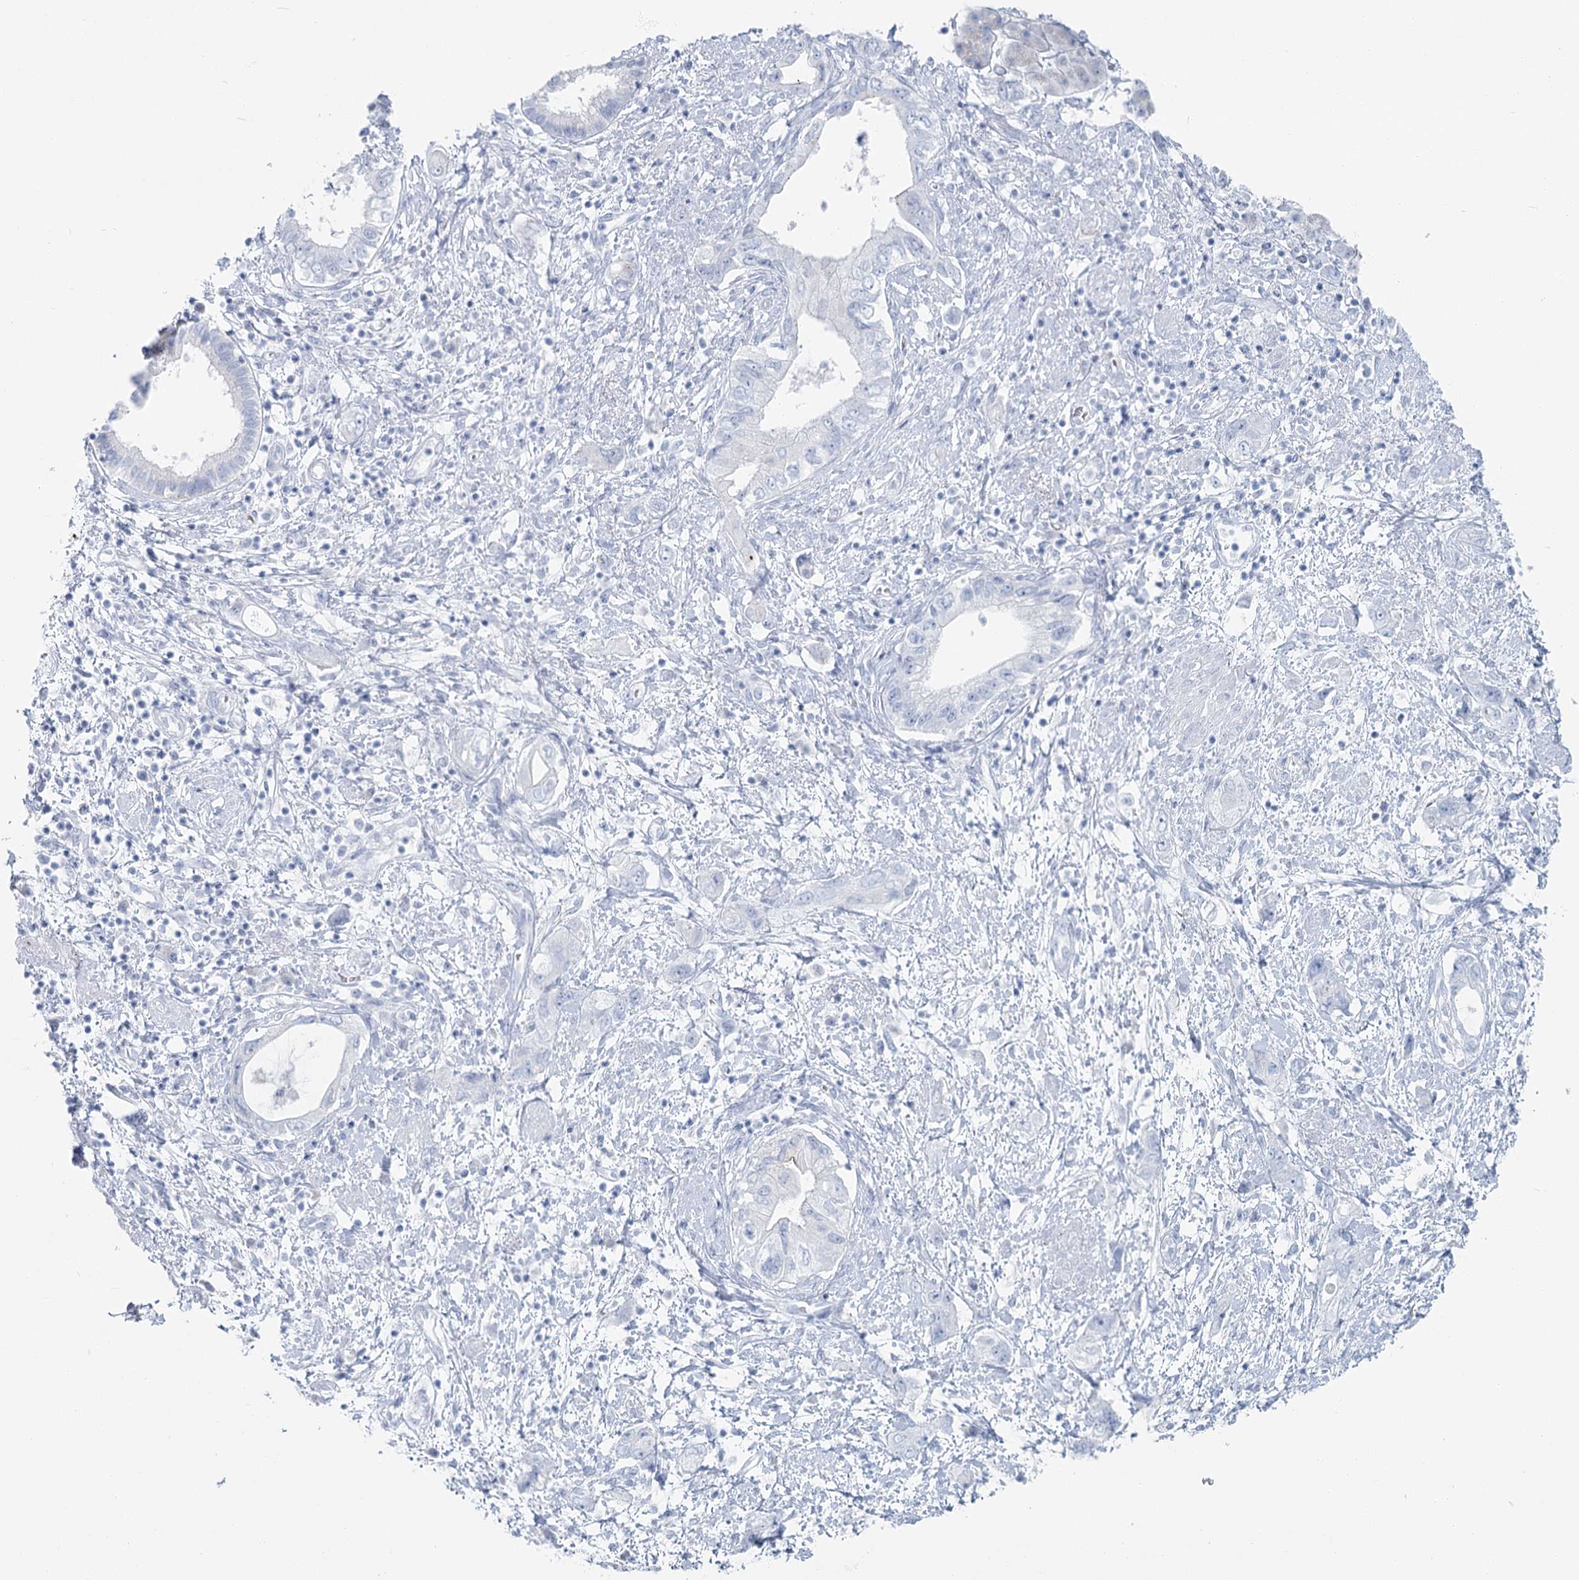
{"staining": {"intensity": "negative", "quantity": "none", "location": "none"}, "tissue": "pancreatic cancer", "cell_type": "Tumor cells", "image_type": "cancer", "snomed": [{"axis": "morphology", "description": "Adenocarcinoma, NOS"}, {"axis": "topography", "description": "Pancreas"}], "caption": "Tumor cells show no significant protein staining in pancreatic cancer.", "gene": "IFIT5", "patient": {"sex": "female", "age": 73}}